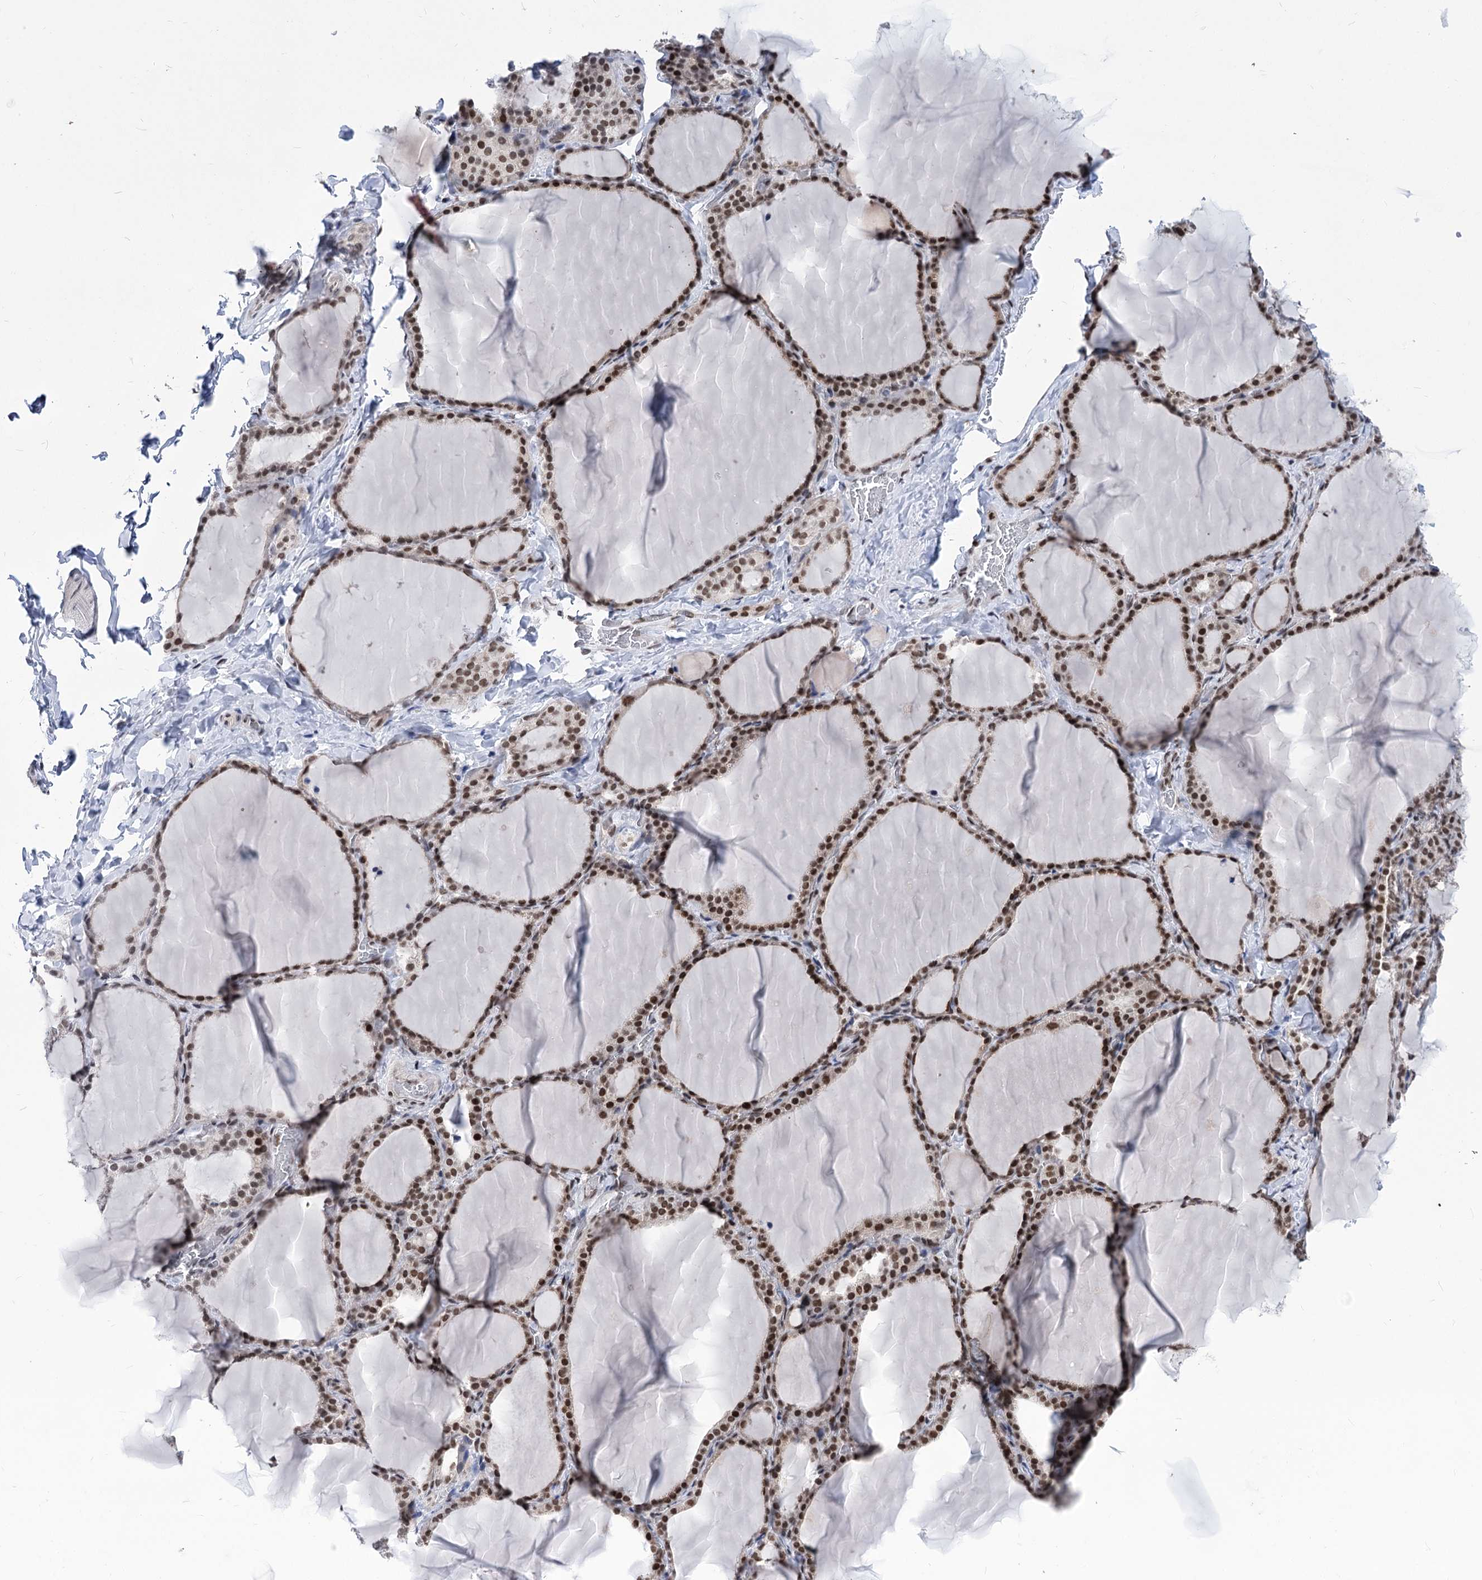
{"staining": {"intensity": "moderate", "quantity": ">75%", "location": "nuclear"}, "tissue": "thyroid gland", "cell_type": "Glandular cells", "image_type": "normal", "snomed": [{"axis": "morphology", "description": "Normal tissue, NOS"}, {"axis": "topography", "description": "Thyroid gland"}], "caption": "A medium amount of moderate nuclear positivity is seen in approximately >75% of glandular cells in benign thyroid gland. (DAB IHC with brightfield microscopy, high magnification).", "gene": "POU4F3", "patient": {"sex": "female", "age": 22}}